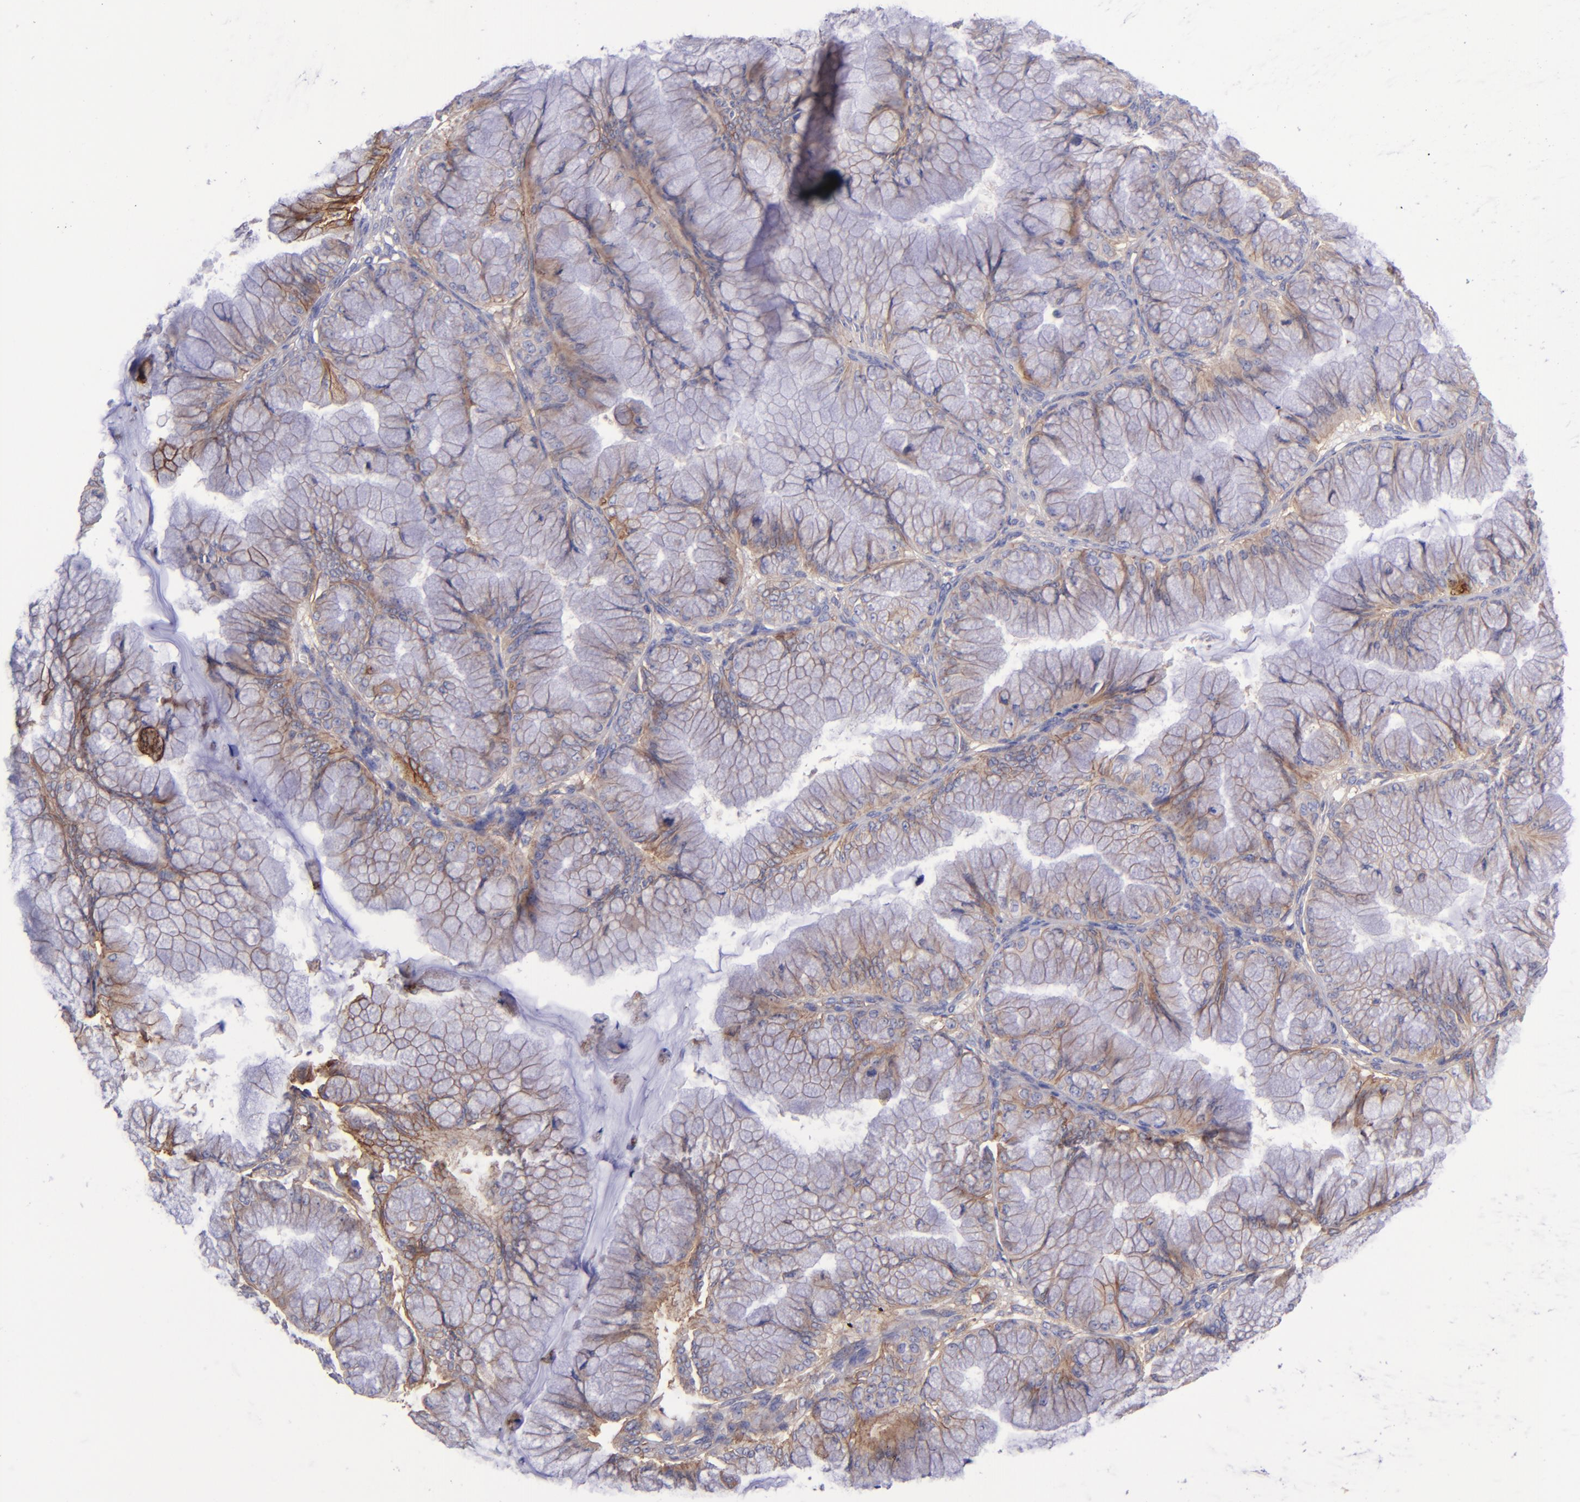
{"staining": {"intensity": "weak", "quantity": "25%-75%", "location": "cytoplasmic/membranous"}, "tissue": "ovarian cancer", "cell_type": "Tumor cells", "image_type": "cancer", "snomed": [{"axis": "morphology", "description": "Cystadenocarcinoma, mucinous, NOS"}, {"axis": "topography", "description": "Ovary"}], "caption": "DAB (3,3'-diaminobenzidine) immunohistochemical staining of human mucinous cystadenocarcinoma (ovarian) displays weak cytoplasmic/membranous protein expression in about 25%-75% of tumor cells.", "gene": "ITGAV", "patient": {"sex": "female", "age": 63}}